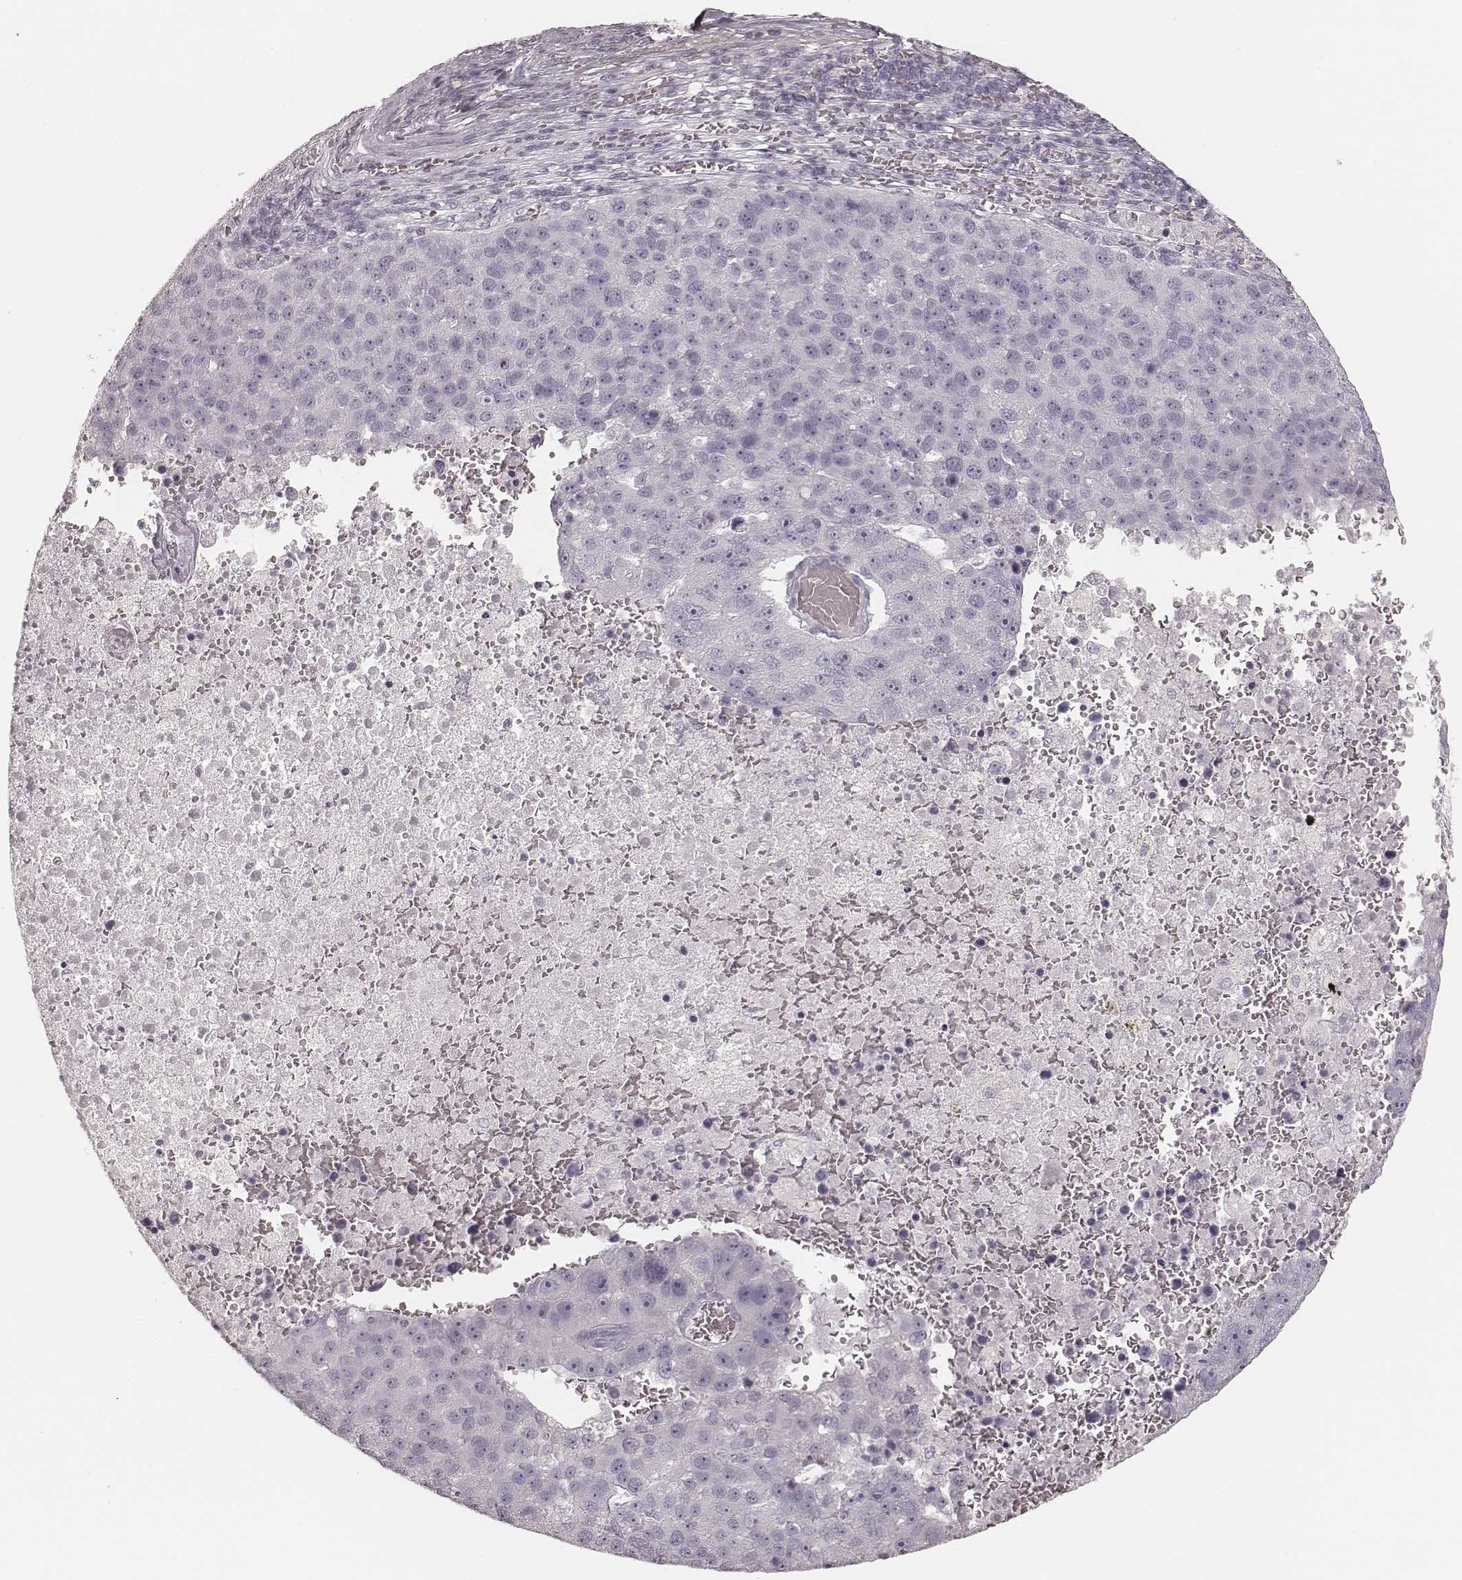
{"staining": {"intensity": "negative", "quantity": "none", "location": "none"}, "tissue": "pancreatic cancer", "cell_type": "Tumor cells", "image_type": "cancer", "snomed": [{"axis": "morphology", "description": "Adenocarcinoma, NOS"}, {"axis": "topography", "description": "Pancreas"}], "caption": "Protein analysis of pancreatic adenocarcinoma reveals no significant expression in tumor cells. (Brightfield microscopy of DAB immunohistochemistry at high magnification).", "gene": "KRT72", "patient": {"sex": "female", "age": 61}}